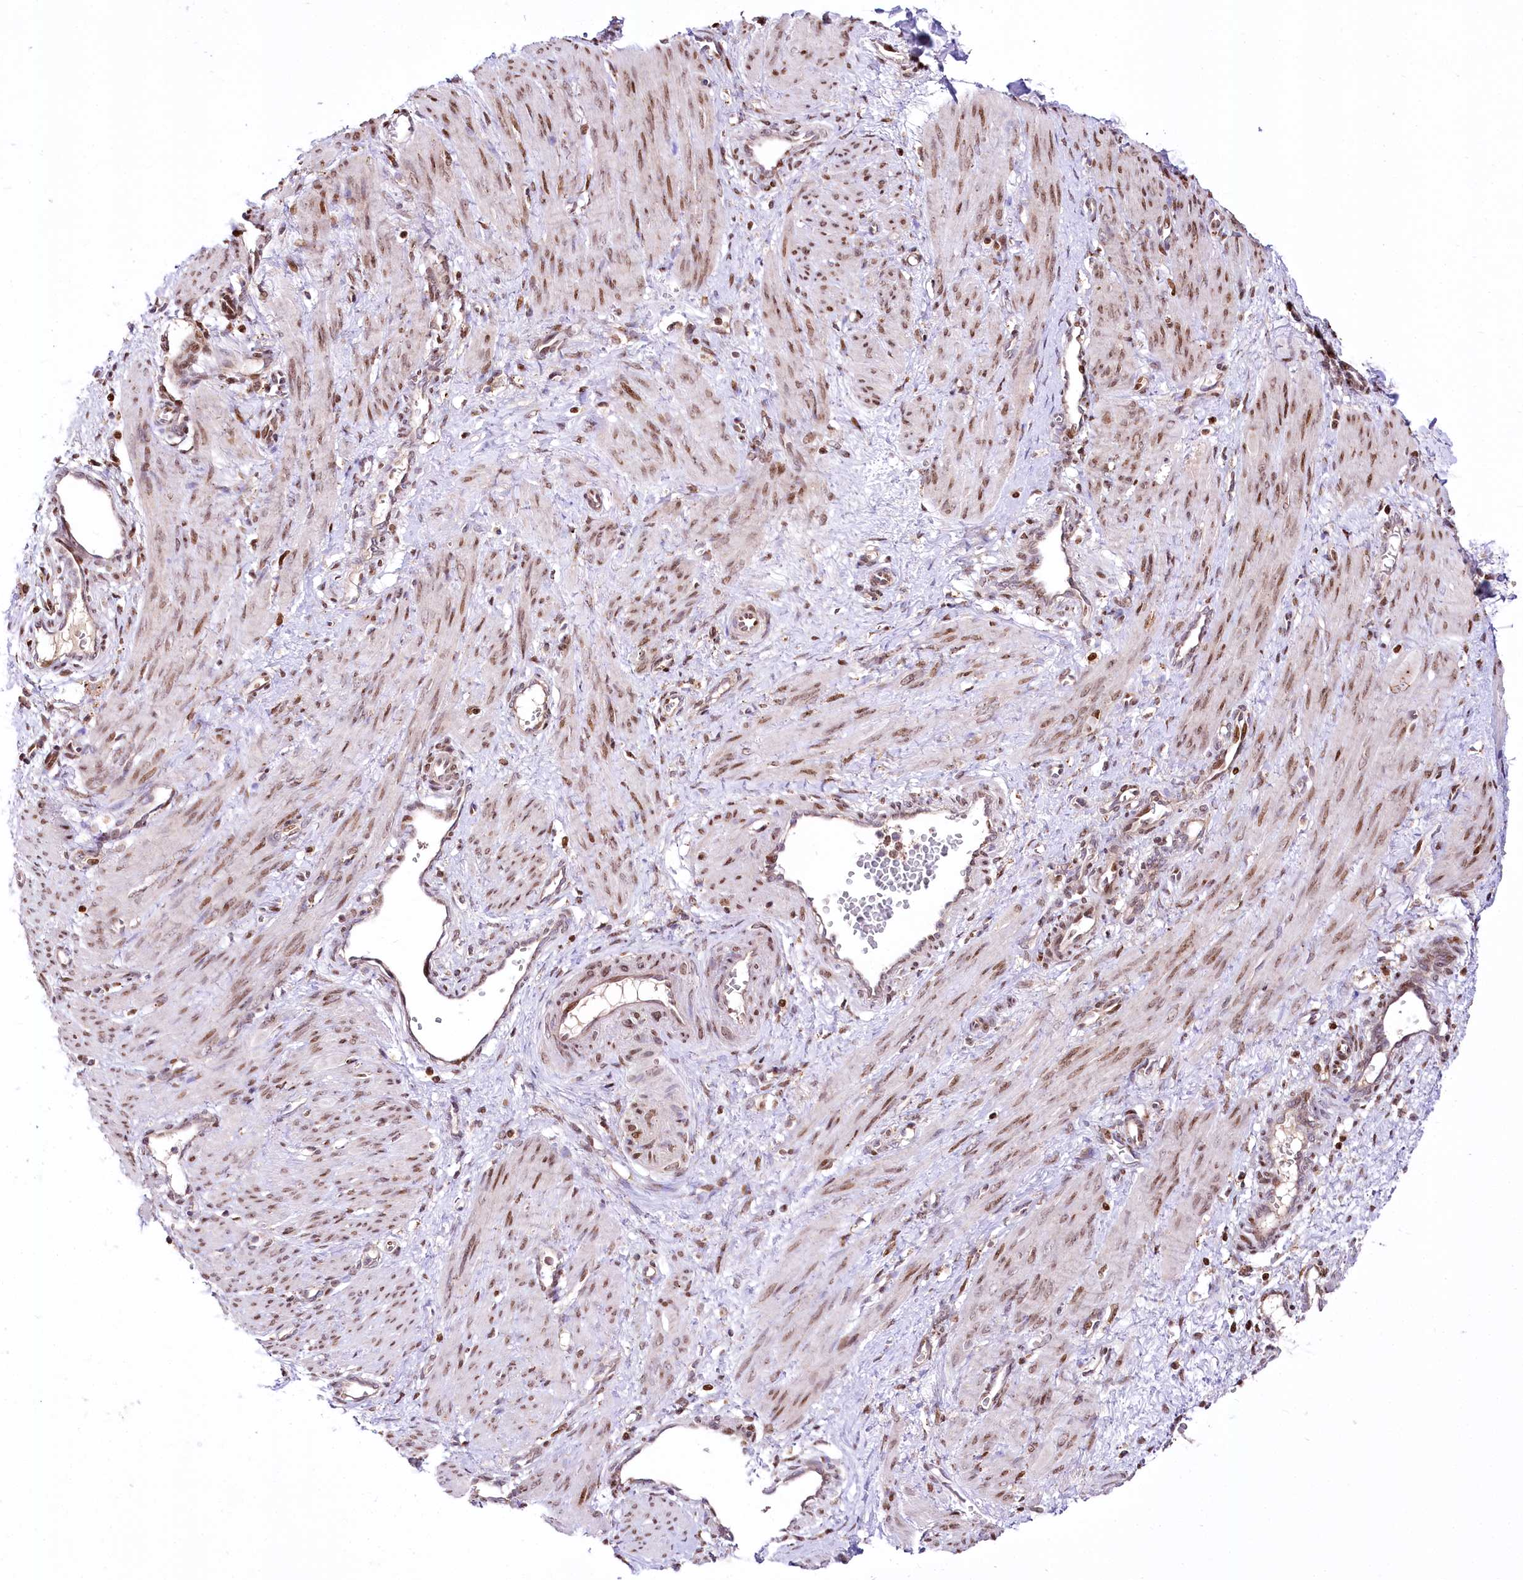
{"staining": {"intensity": "moderate", "quantity": ">75%", "location": "nuclear"}, "tissue": "smooth muscle", "cell_type": "Smooth muscle cells", "image_type": "normal", "snomed": [{"axis": "morphology", "description": "Normal tissue, NOS"}, {"axis": "topography", "description": "Endometrium"}], "caption": "Unremarkable smooth muscle exhibits moderate nuclear expression in about >75% of smooth muscle cells.", "gene": "ZFYVE27", "patient": {"sex": "female", "age": 33}}